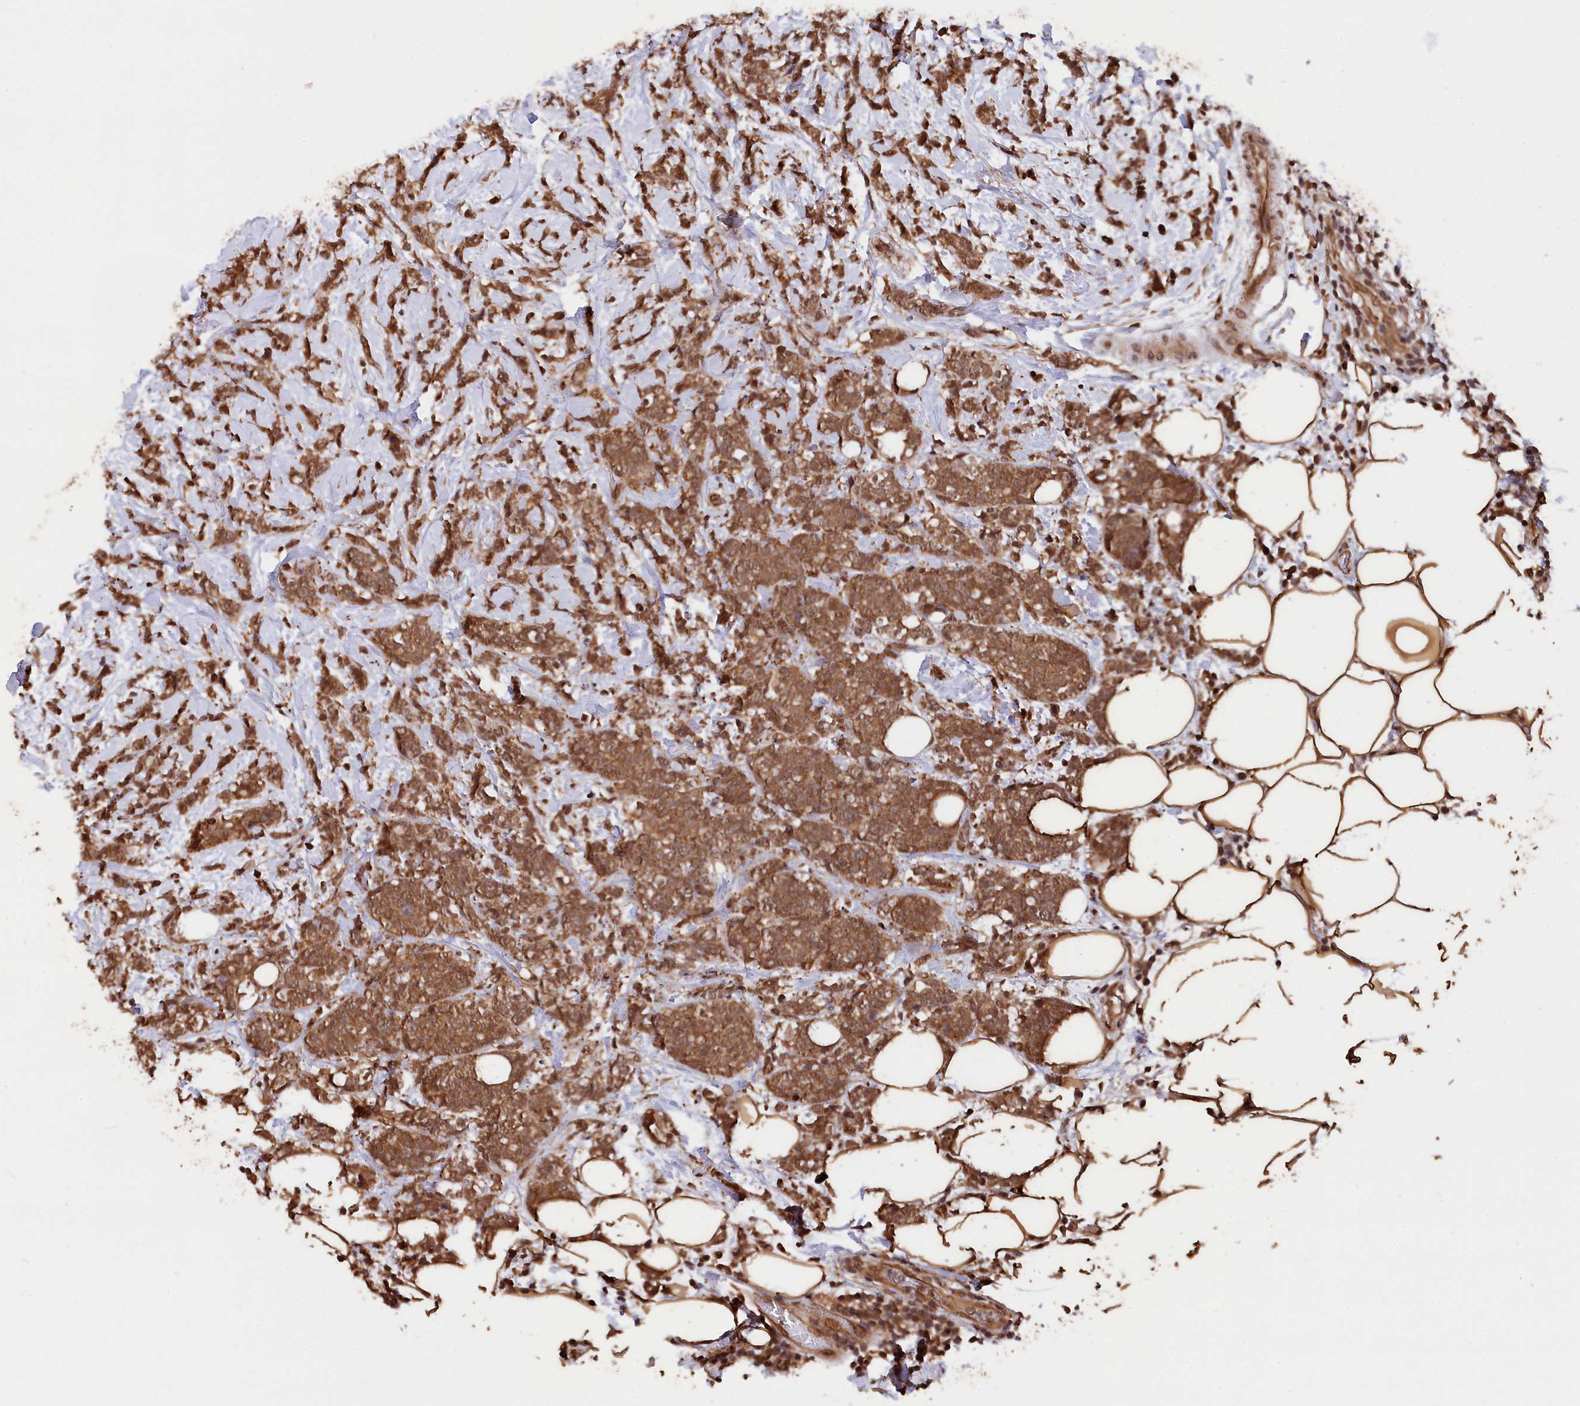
{"staining": {"intensity": "moderate", "quantity": ">75%", "location": "cytoplasmic/membranous,nuclear"}, "tissue": "breast cancer", "cell_type": "Tumor cells", "image_type": "cancer", "snomed": [{"axis": "morphology", "description": "Lobular carcinoma"}, {"axis": "topography", "description": "Breast"}], "caption": "High-magnification brightfield microscopy of breast cancer stained with DAB (brown) and counterstained with hematoxylin (blue). tumor cells exhibit moderate cytoplasmic/membranous and nuclear staining is present in about>75% of cells.", "gene": "ADRM1", "patient": {"sex": "female", "age": 58}}